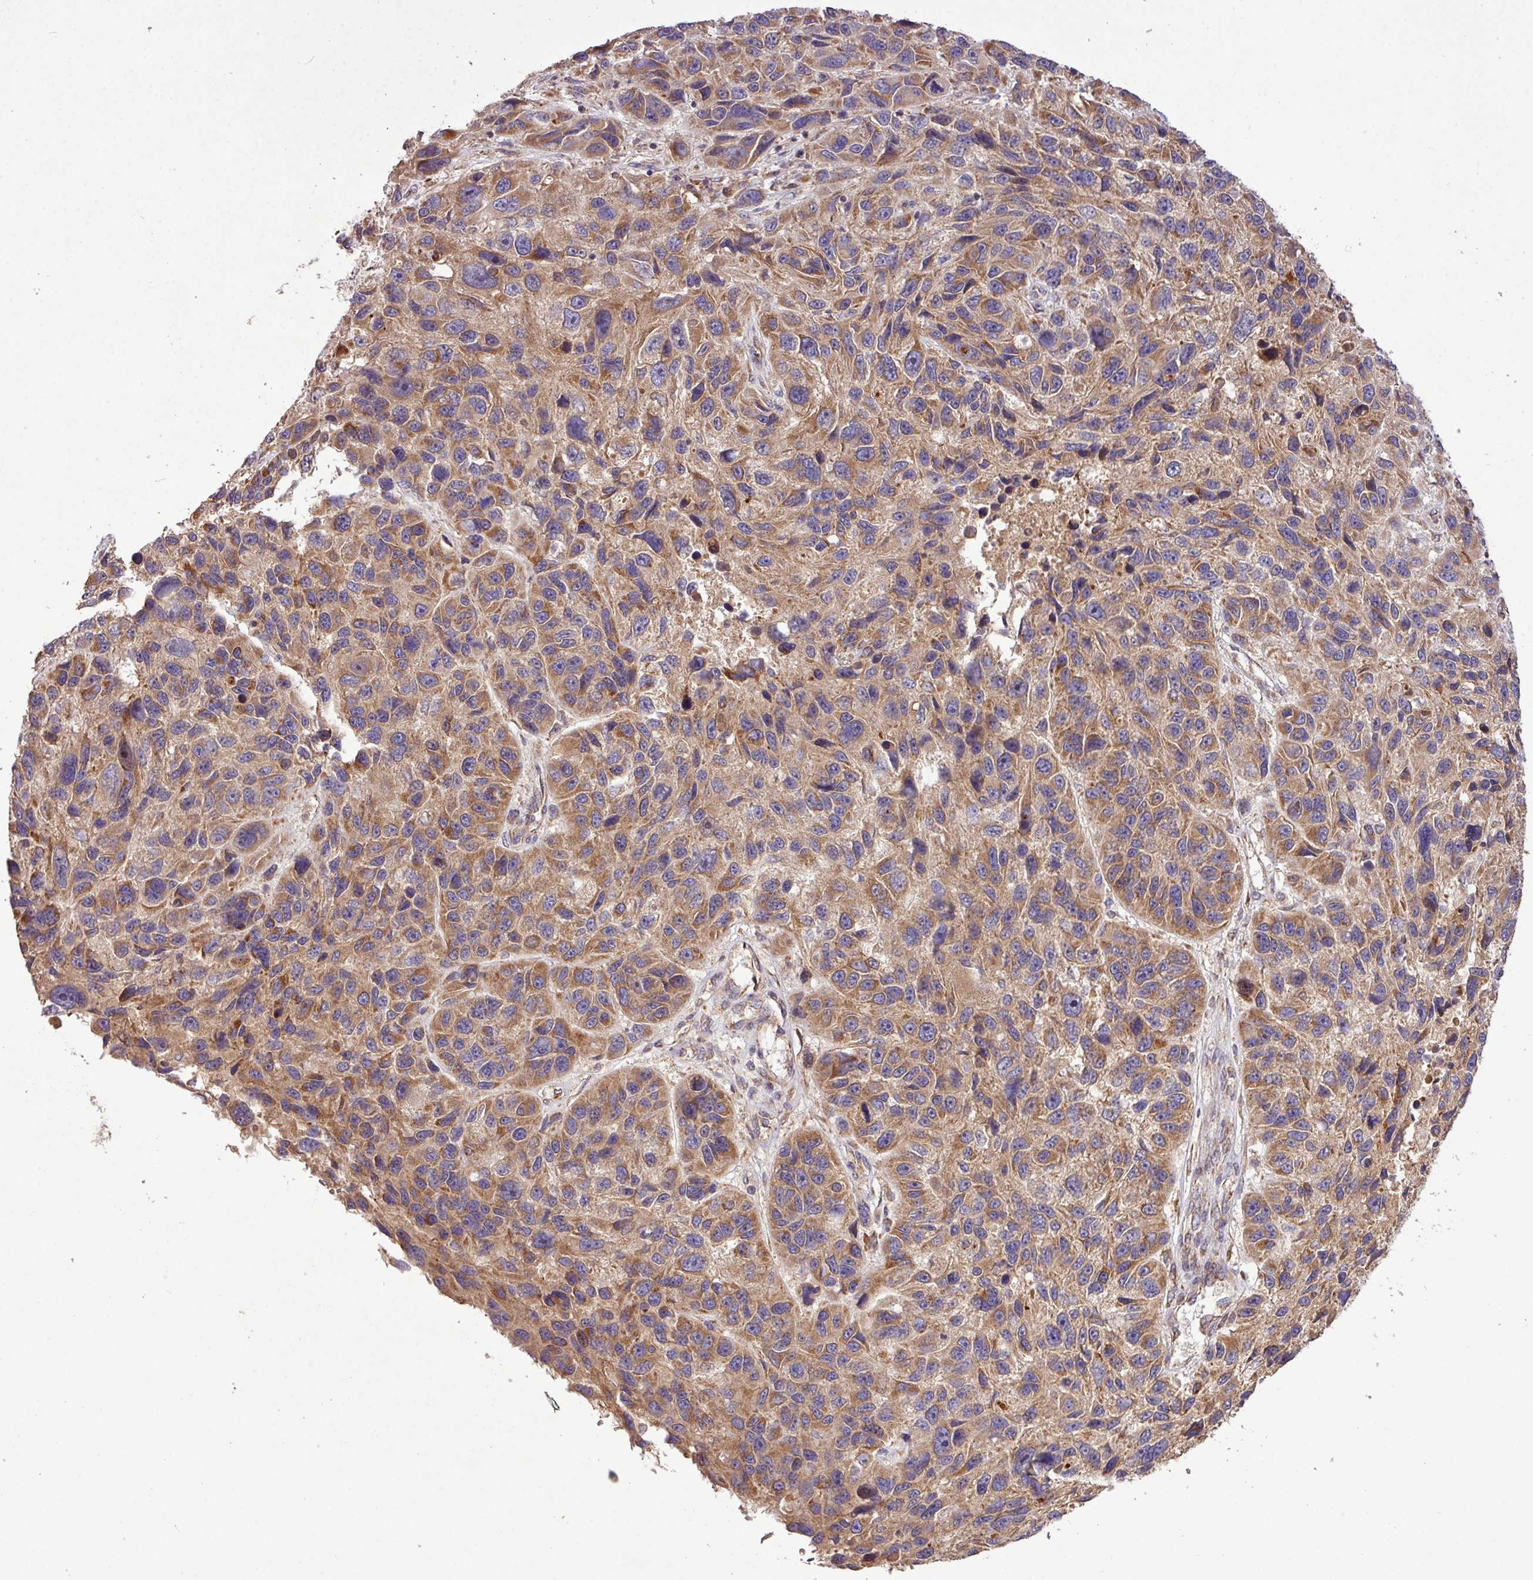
{"staining": {"intensity": "moderate", "quantity": ">75%", "location": "cytoplasmic/membranous"}, "tissue": "melanoma", "cell_type": "Tumor cells", "image_type": "cancer", "snomed": [{"axis": "morphology", "description": "Malignant melanoma, NOS"}, {"axis": "topography", "description": "Skin"}], "caption": "High-magnification brightfield microscopy of melanoma stained with DAB (brown) and counterstained with hematoxylin (blue). tumor cells exhibit moderate cytoplasmic/membranous expression is appreciated in approximately>75% of cells.", "gene": "YPEL3", "patient": {"sex": "male", "age": 53}}